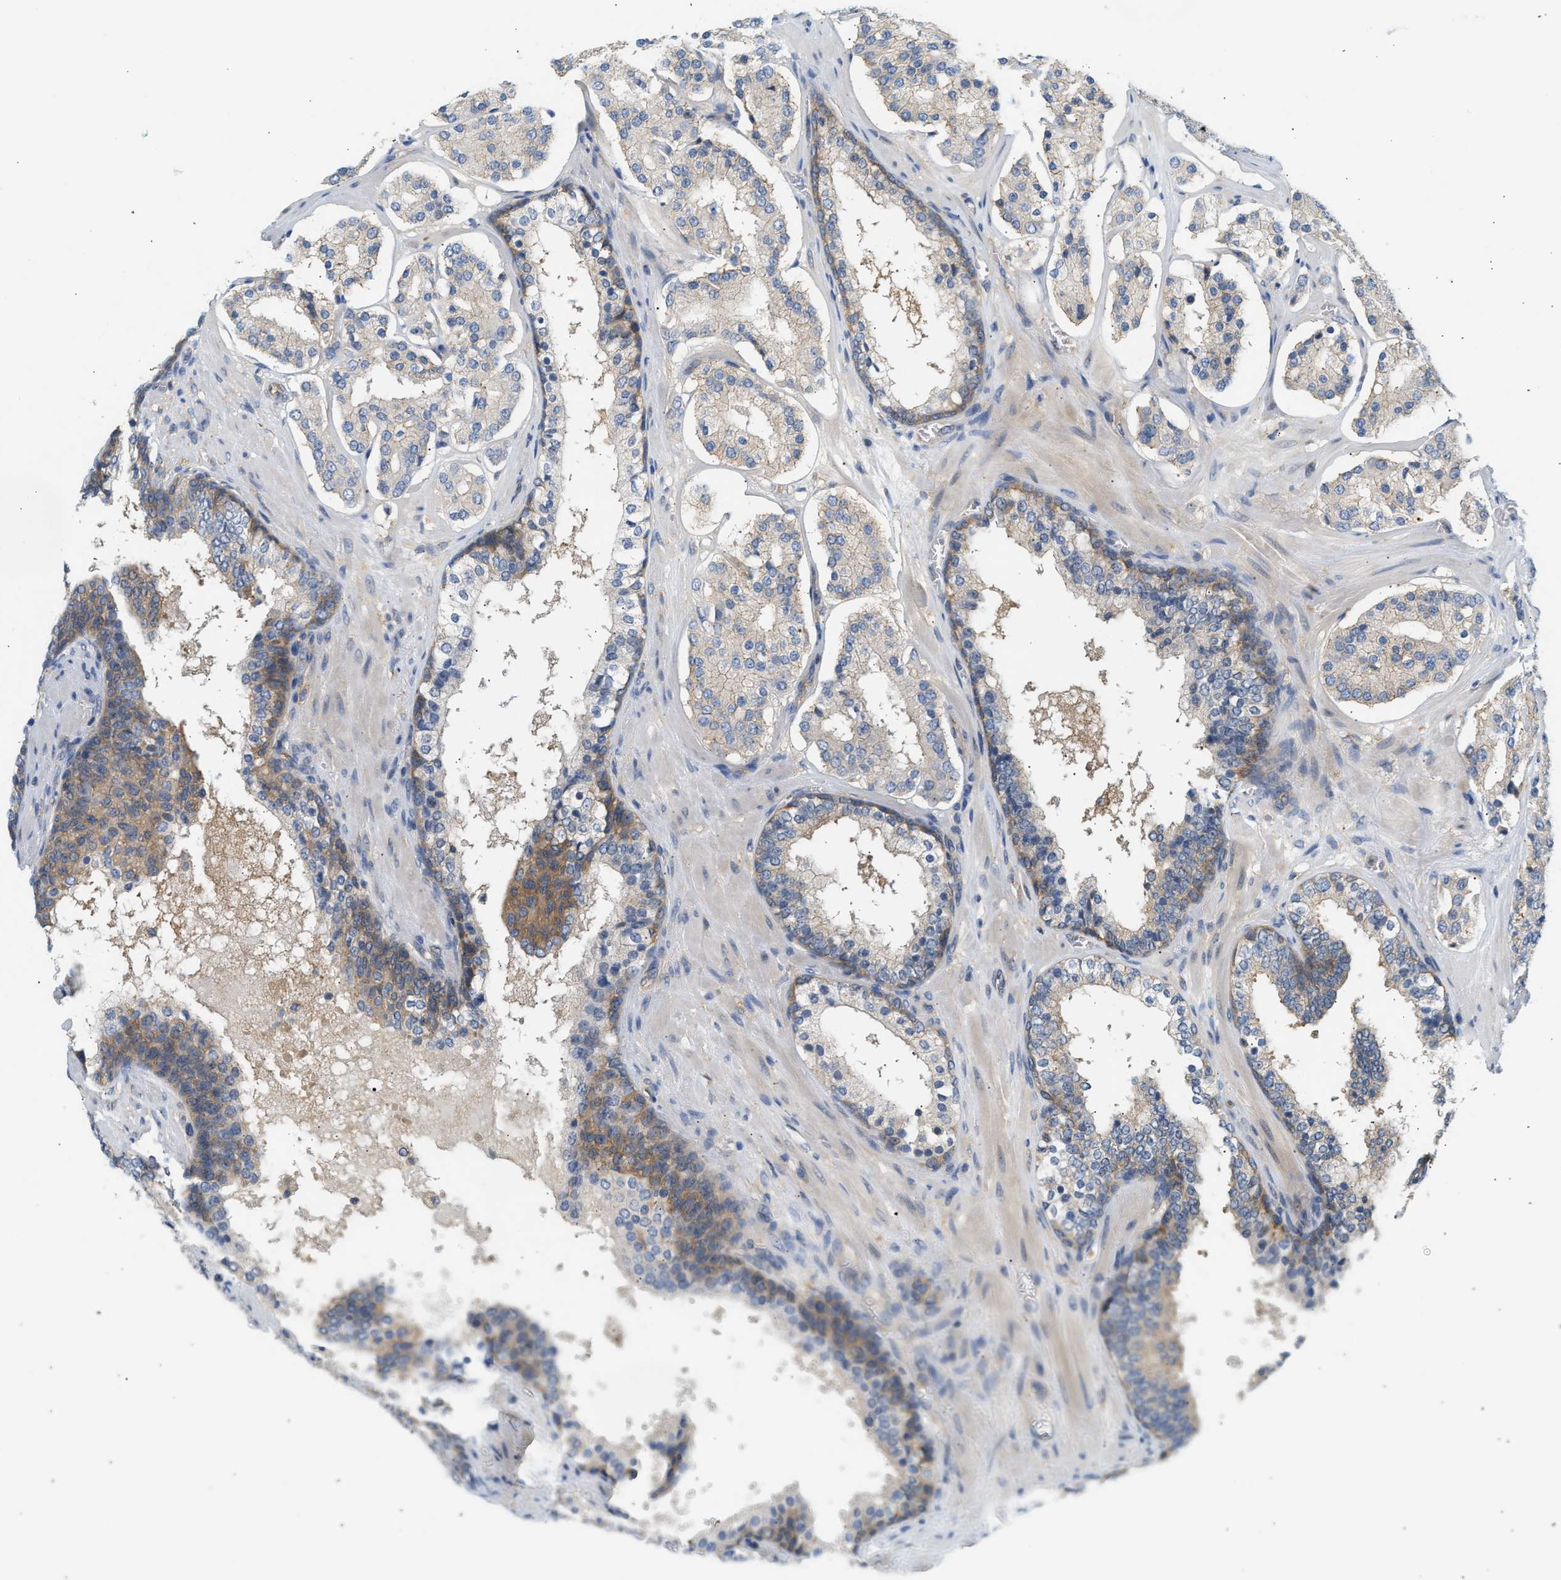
{"staining": {"intensity": "negative", "quantity": "none", "location": "none"}, "tissue": "prostate cancer", "cell_type": "Tumor cells", "image_type": "cancer", "snomed": [{"axis": "morphology", "description": "Adenocarcinoma, High grade"}, {"axis": "topography", "description": "Prostate"}], "caption": "Human prostate cancer (adenocarcinoma (high-grade)) stained for a protein using immunohistochemistry (IHC) demonstrates no staining in tumor cells.", "gene": "PAFAH1B1", "patient": {"sex": "male", "age": 60}}